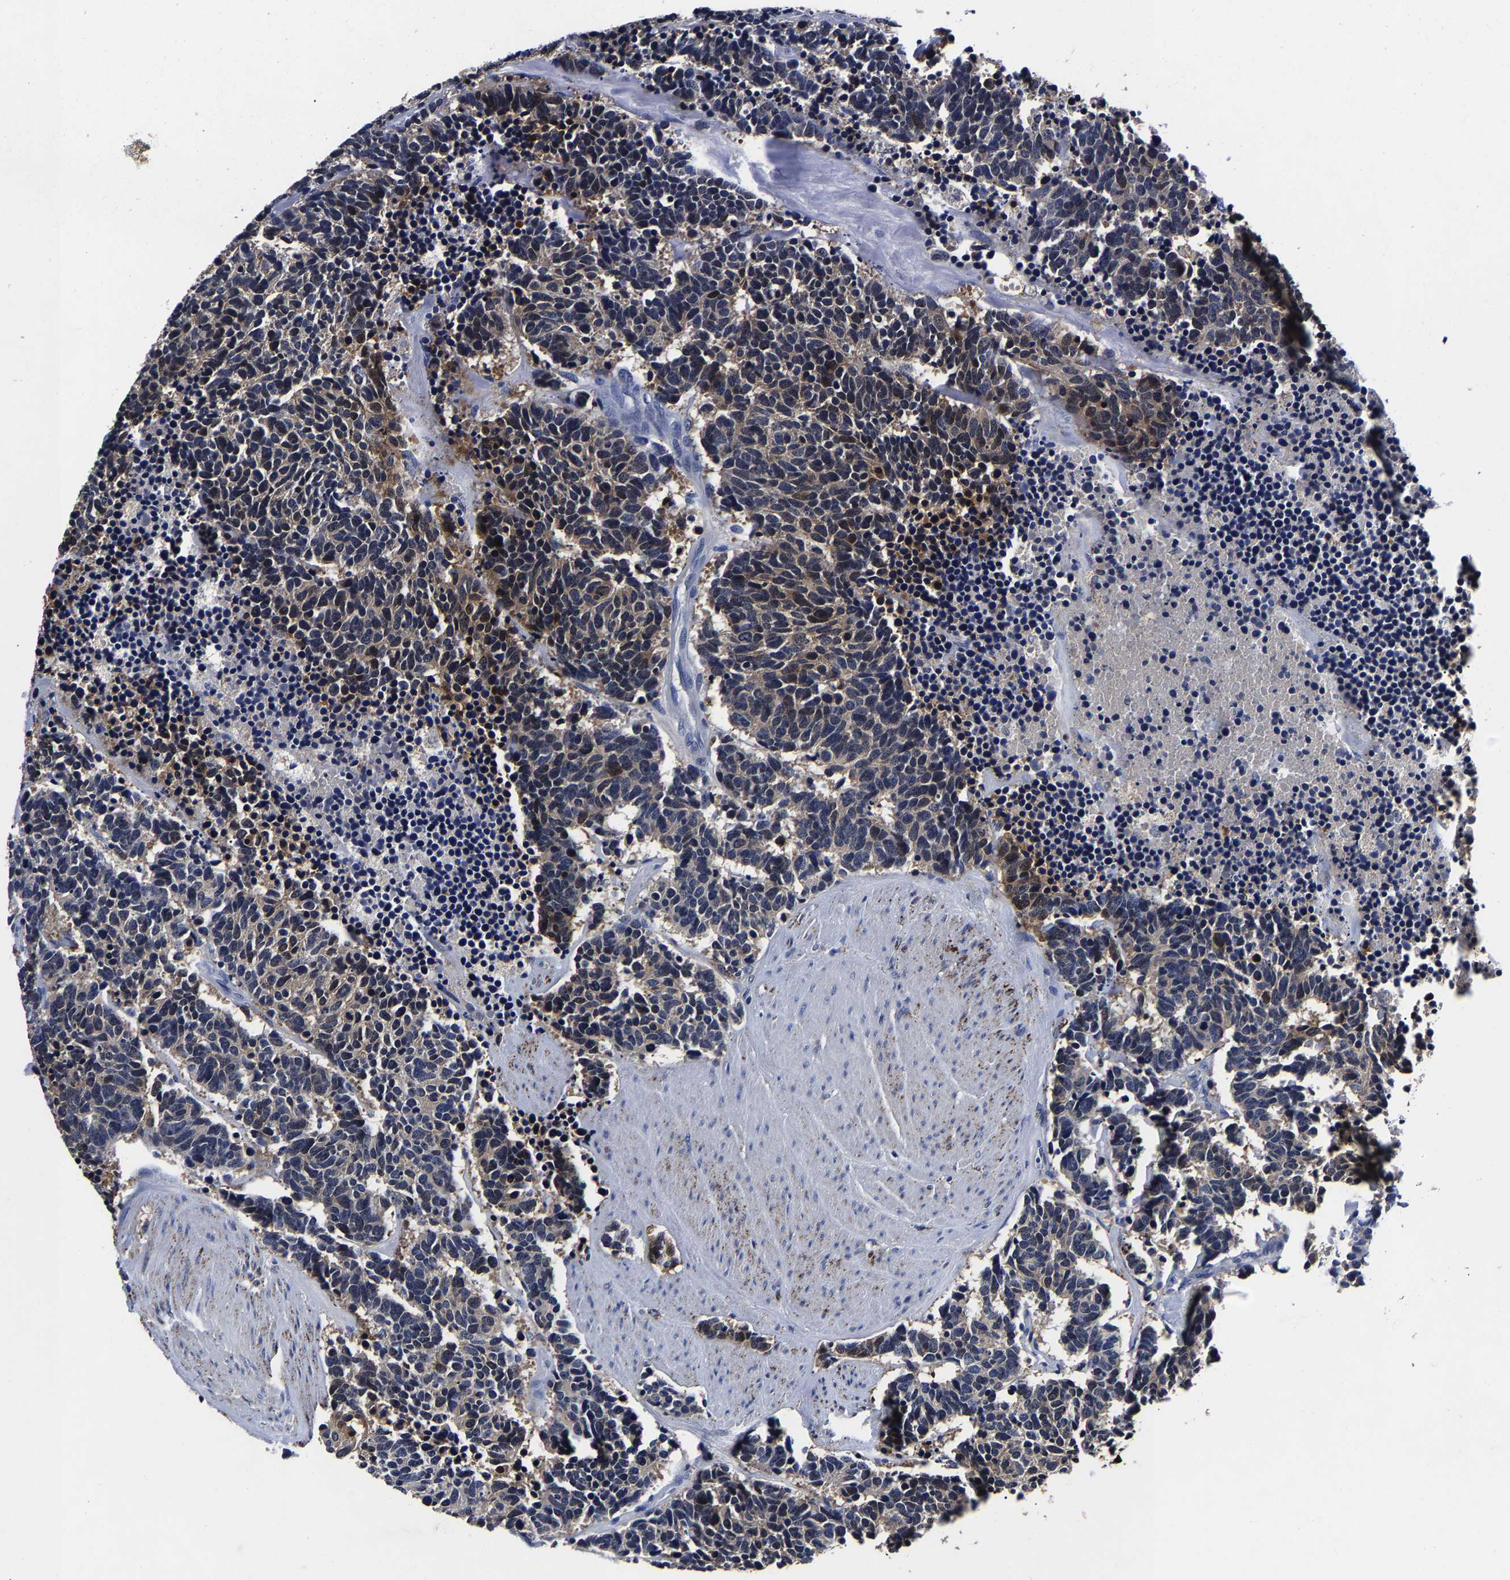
{"staining": {"intensity": "moderate", "quantity": "25%-75%", "location": "cytoplasmic/membranous"}, "tissue": "carcinoid", "cell_type": "Tumor cells", "image_type": "cancer", "snomed": [{"axis": "morphology", "description": "Carcinoma, NOS"}, {"axis": "morphology", "description": "Carcinoid, malignant, NOS"}, {"axis": "topography", "description": "Urinary bladder"}], "caption": "Immunohistochemical staining of carcinoid demonstrates moderate cytoplasmic/membranous protein staining in approximately 25%-75% of tumor cells. (DAB (3,3'-diaminobenzidine) = brown stain, brightfield microscopy at high magnification).", "gene": "PSPH", "patient": {"sex": "male", "age": 57}}